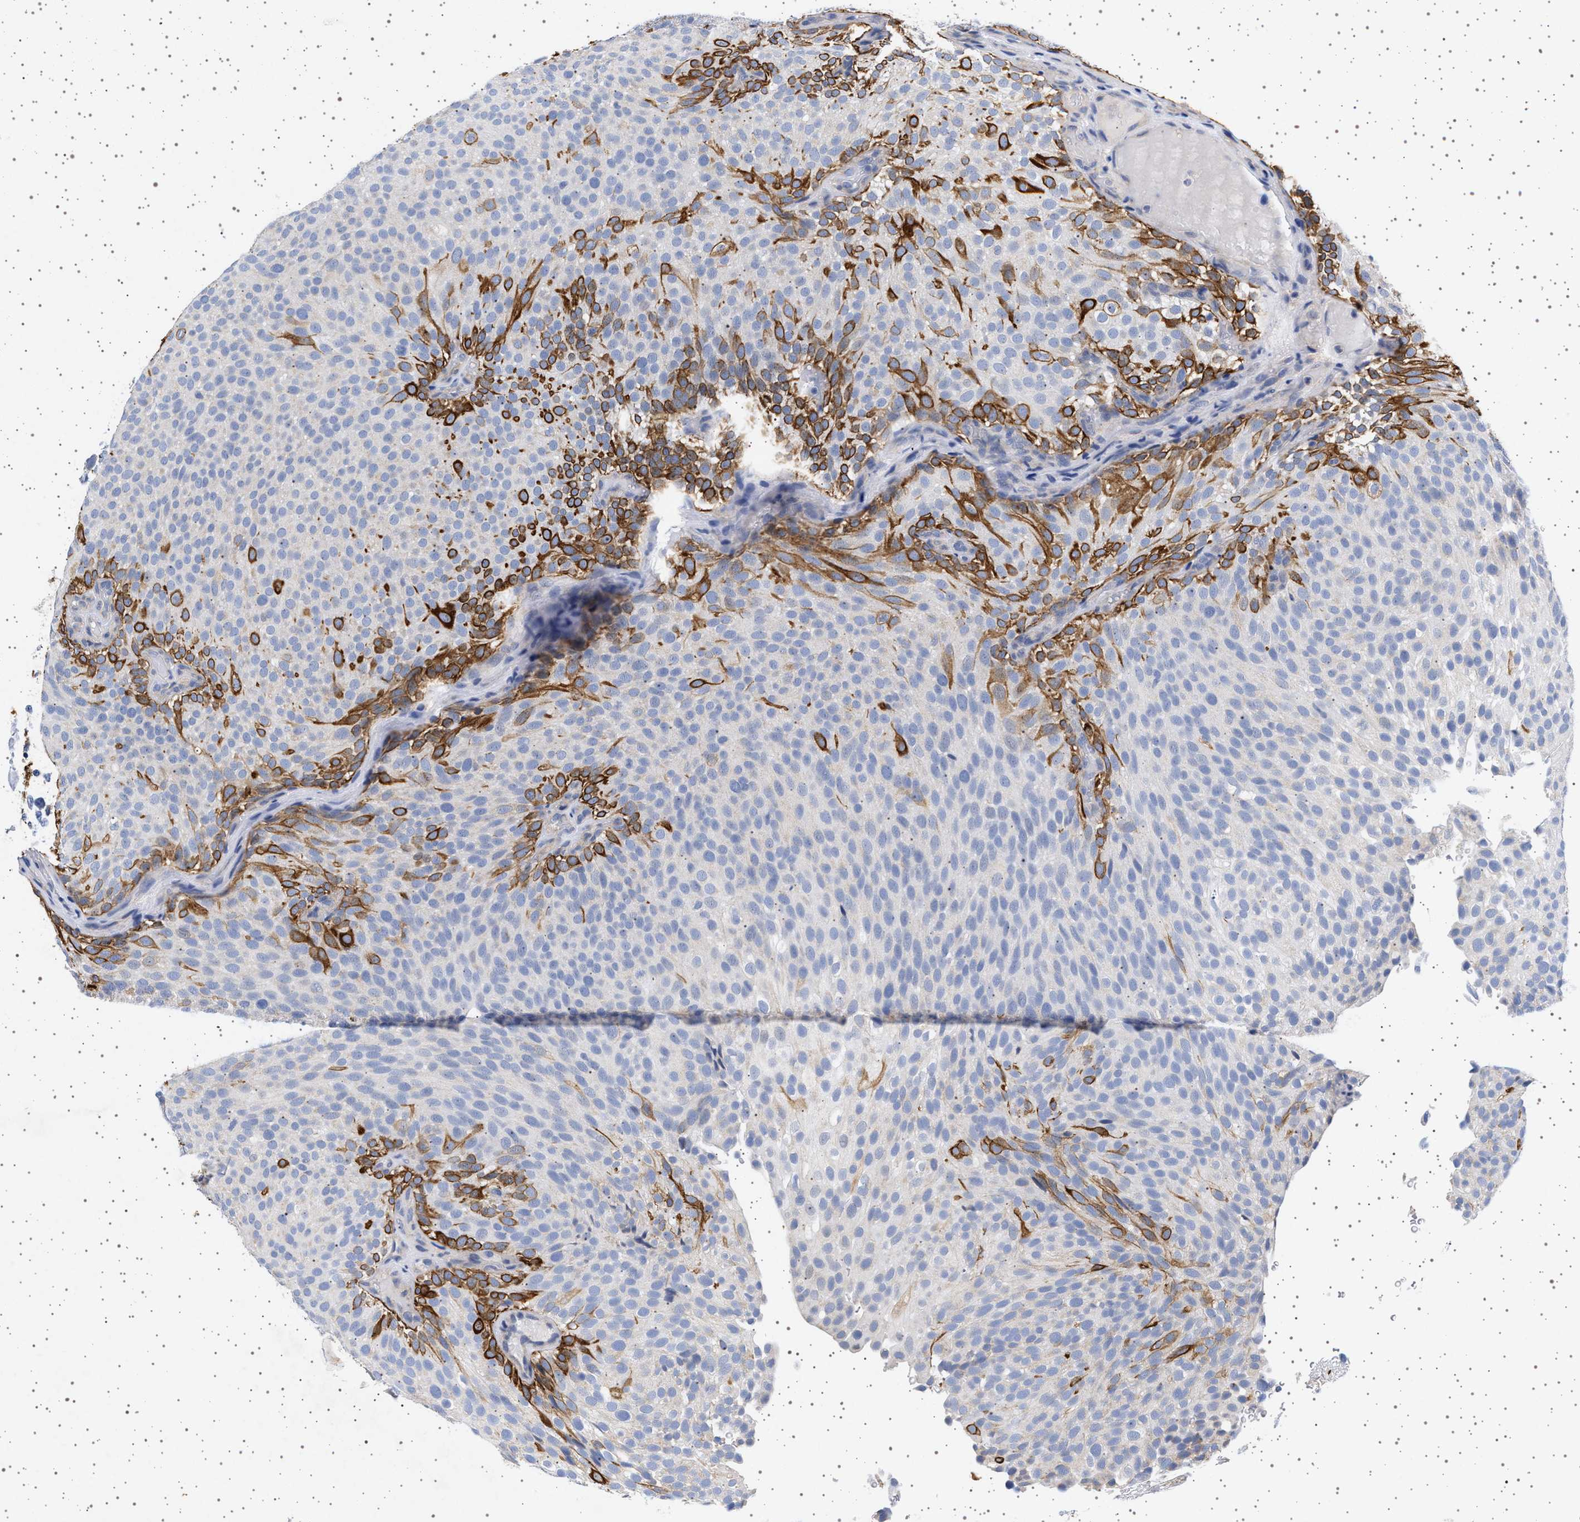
{"staining": {"intensity": "strong", "quantity": "<25%", "location": "cytoplasmic/membranous"}, "tissue": "urothelial cancer", "cell_type": "Tumor cells", "image_type": "cancer", "snomed": [{"axis": "morphology", "description": "Urothelial carcinoma, Low grade"}, {"axis": "topography", "description": "Urinary bladder"}], "caption": "This image displays IHC staining of low-grade urothelial carcinoma, with medium strong cytoplasmic/membranous expression in approximately <25% of tumor cells.", "gene": "TRMT10B", "patient": {"sex": "male", "age": 78}}